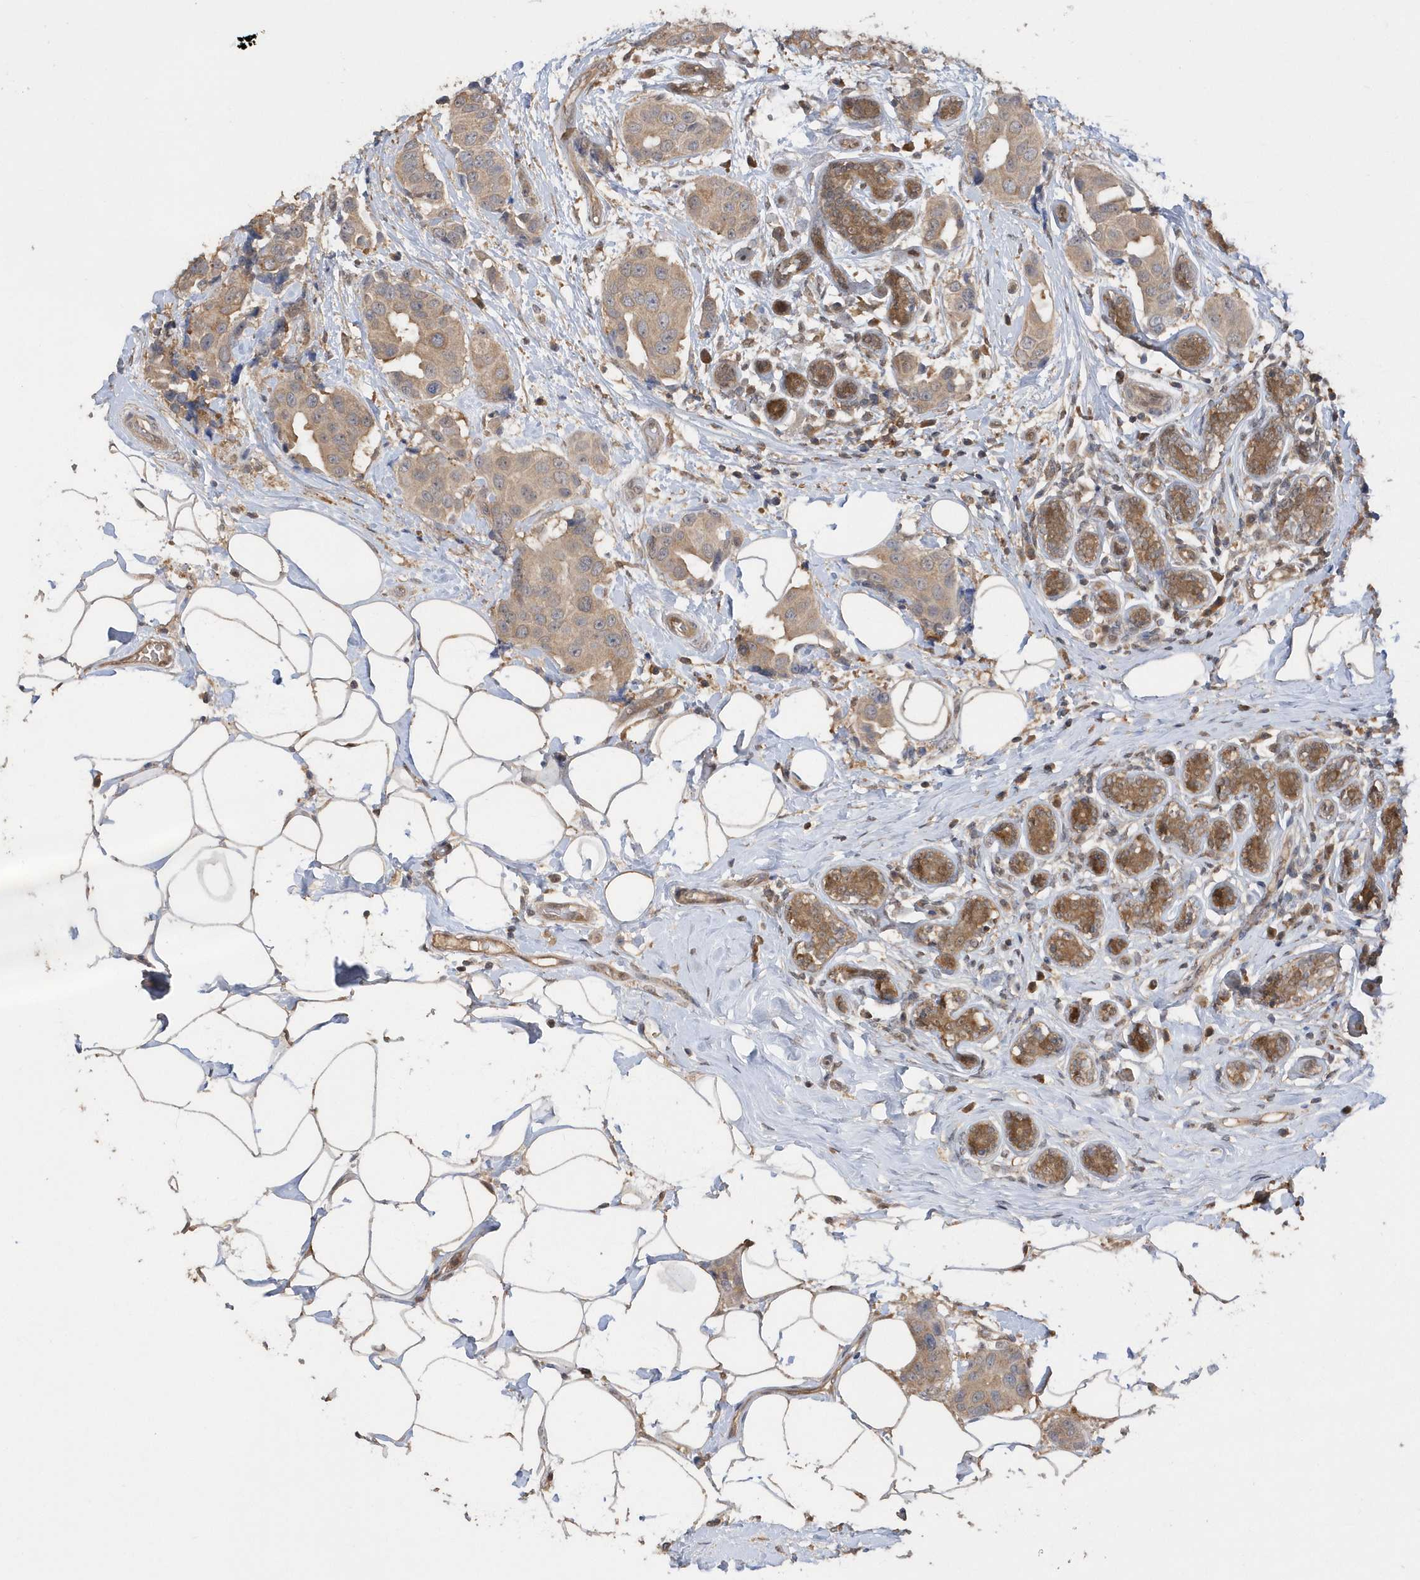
{"staining": {"intensity": "weak", "quantity": "<25%", "location": "cytoplasmic/membranous"}, "tissue": "breast cancer", "cell_type": "Tumor cells", "image_type": "cancer", "snomed": [{"axis": "morphology", "description": "Normal tissue, NOS"}, {"axis": "morphology", "description": "Duct carcinoma"}, {"axis": "topography", "description": "Breast"}], "caption": "Immunohistochemistry photomicrograph of neoplastic tissue: human breast cancer (infiltrating ductal carcinoma) stained with DAB reveals no significant protein staining in tumor cells. (Brightfield microscopy of DAB (3,3'-diaminobenzidine) IHC at high magnification).", "gene": "RPE", "patient": {"sex": "female", "age": 39}}